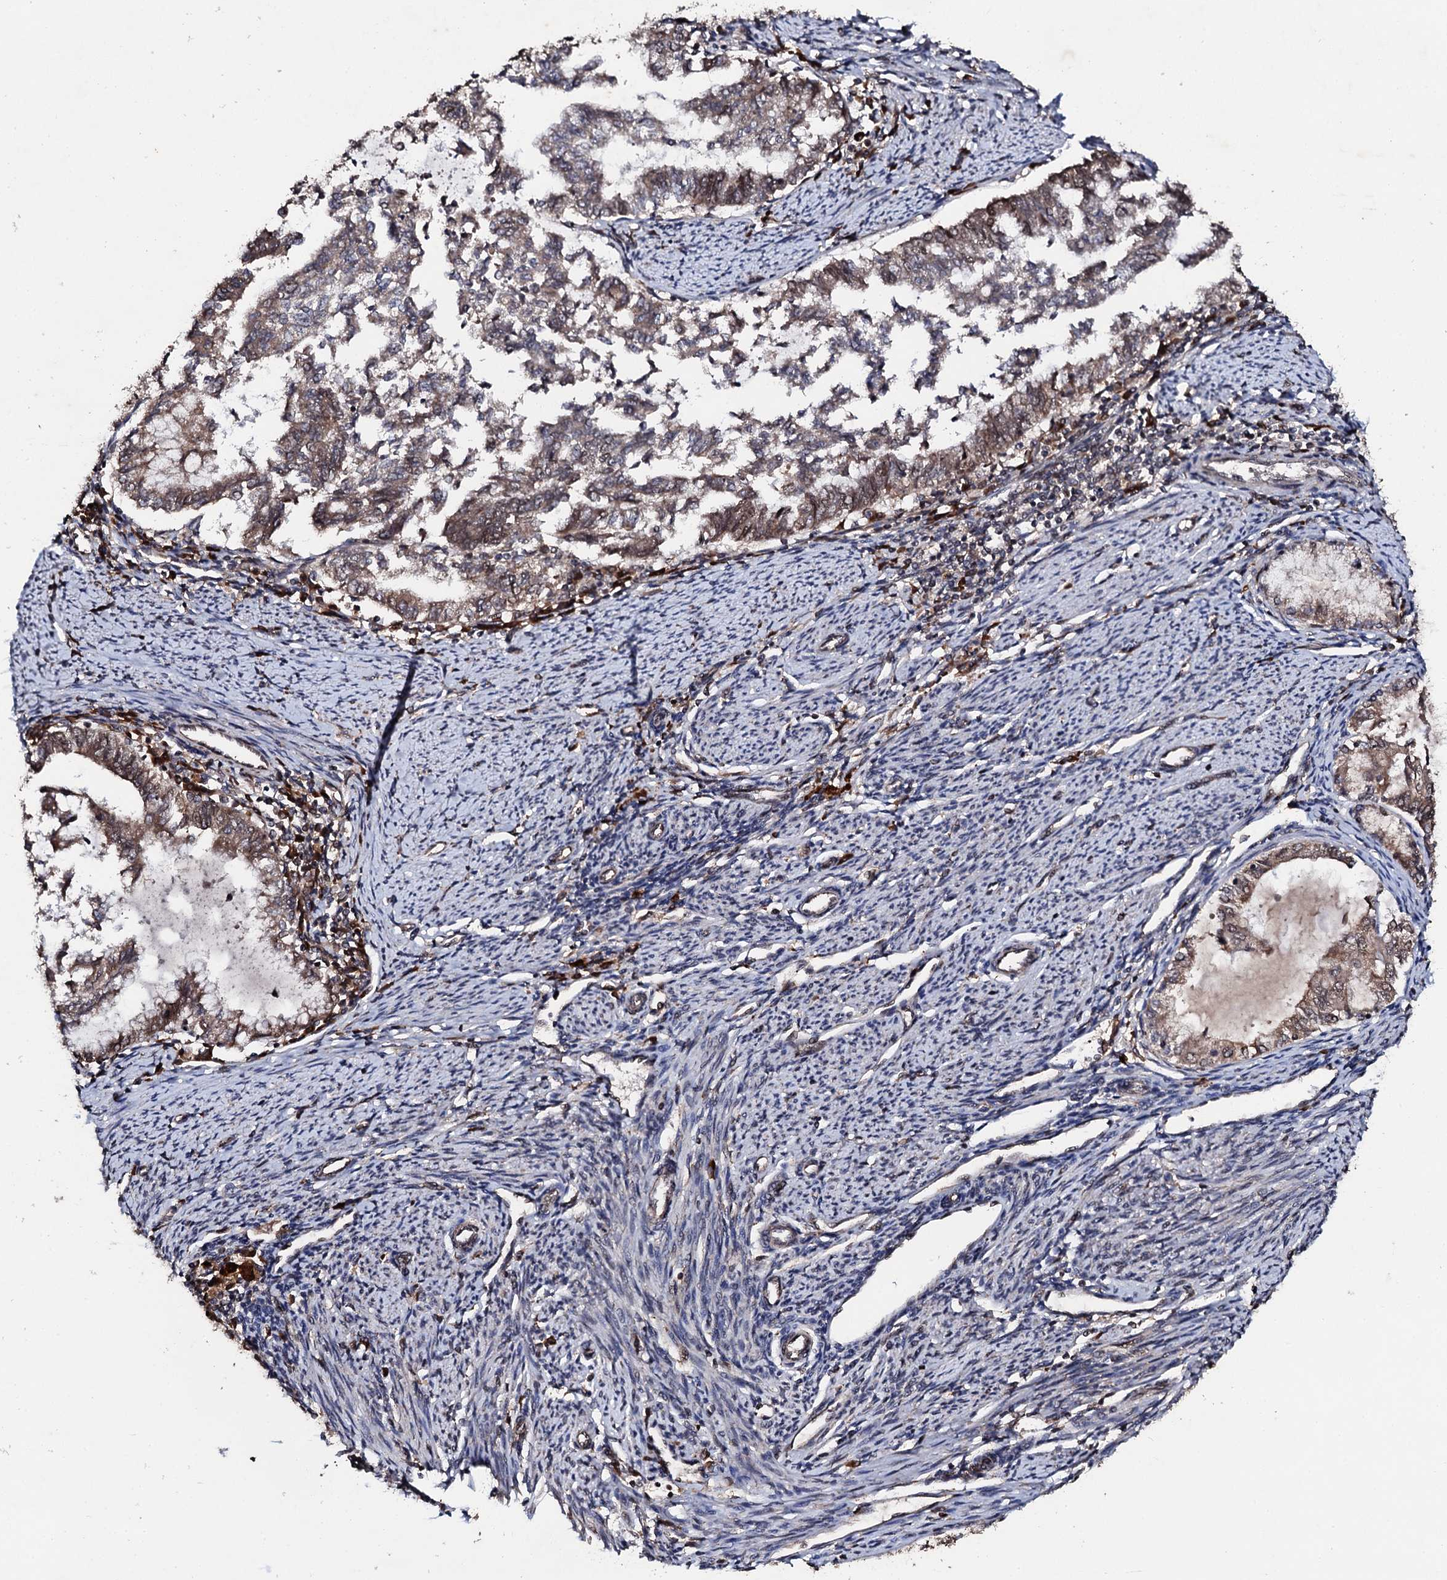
{"staining": {"intensity": "weak", "quantity": ">75%", "location": "cytoplasmic/membranous"}, "tissue": "endometrial cancer", "cell_type": "Tumor cells", "image_type": "cancer", "snomed": [{"axis": "morphology", "description": "Adenocarcinoma, NOS"}, {"axis": "topography", "description": "Endometrium"}], "caption": "Endometrial adenocarcinoma stained for a protein displays weak cytoplasmic/membranous positivity in tumor cells.", "gene": "FAM111A", "patient": {"sex": "female", "age": 79}}